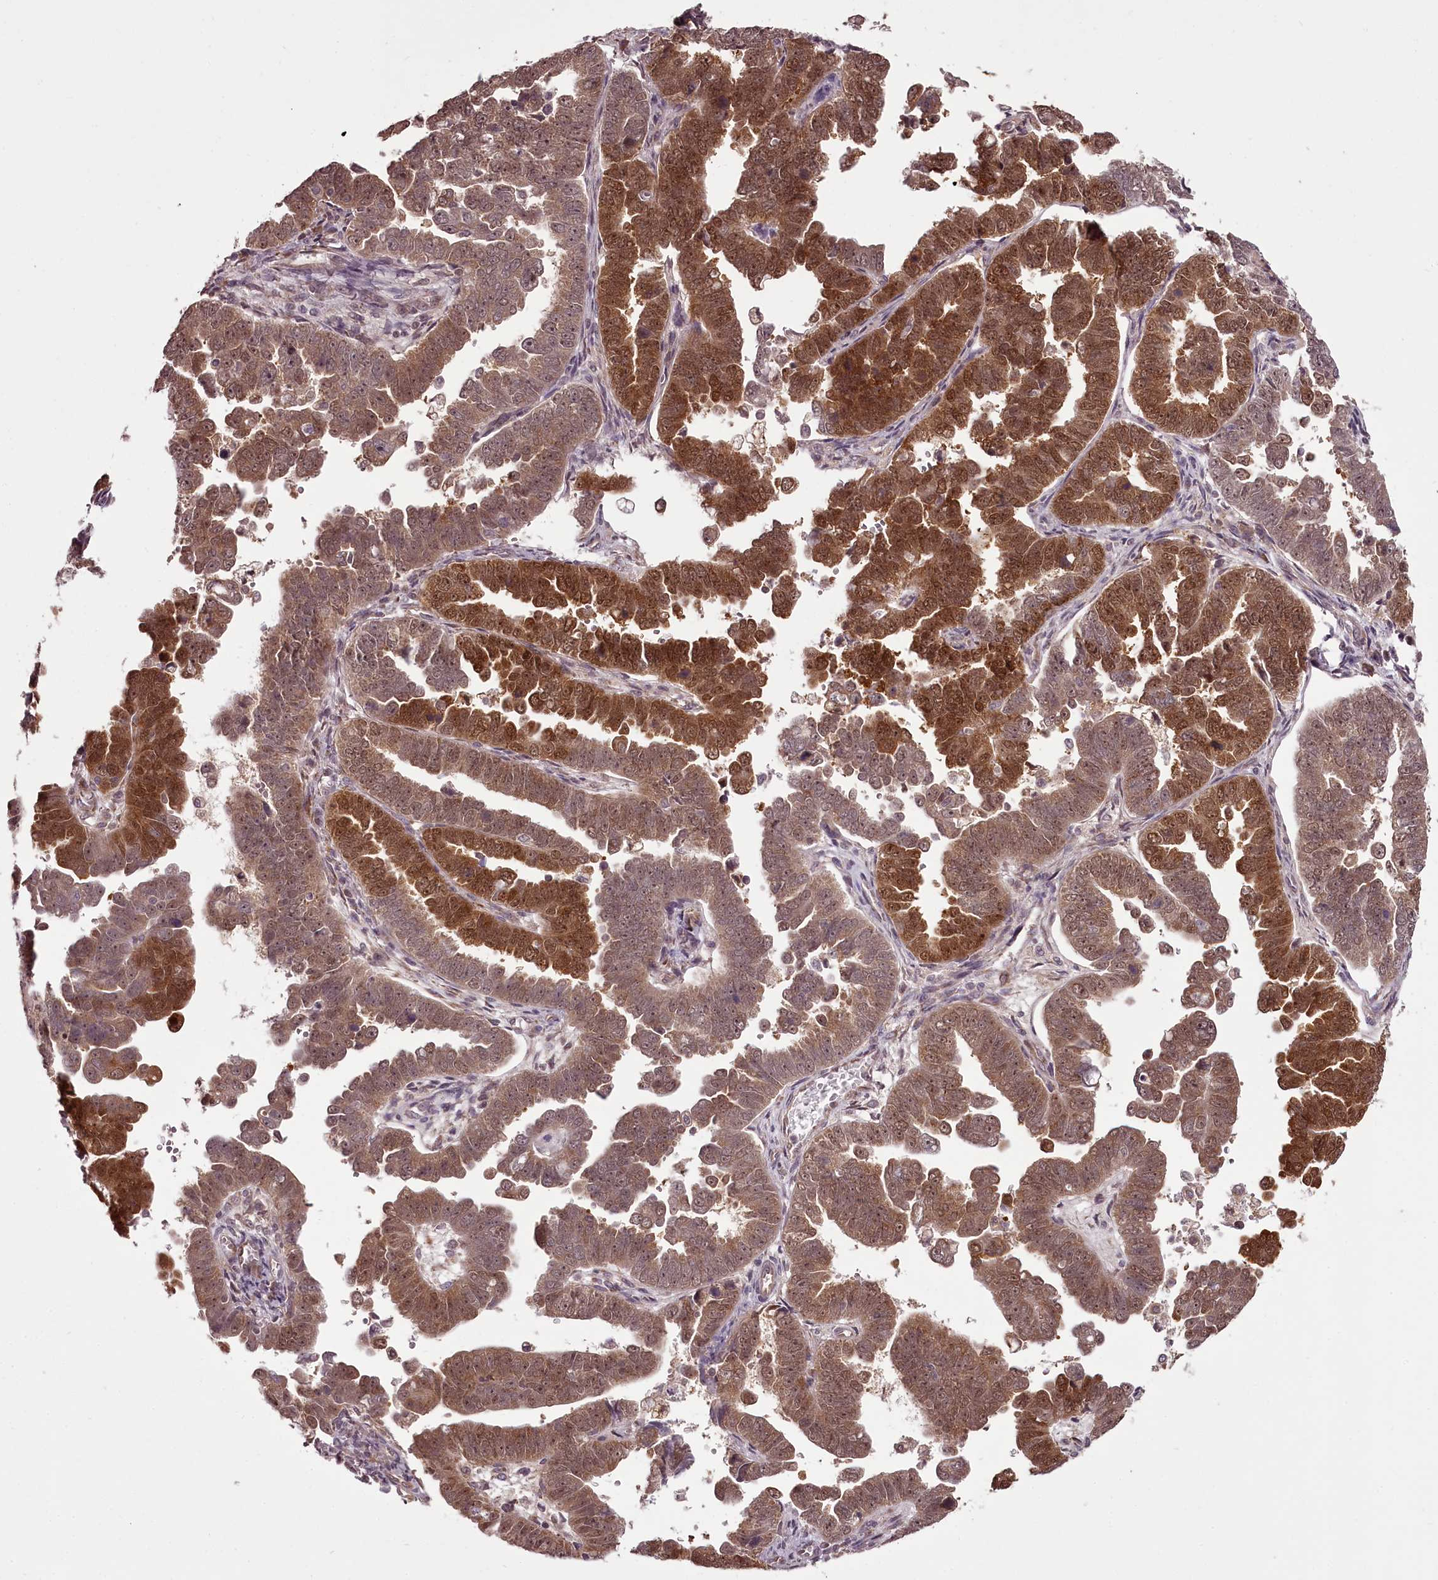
{"staining": {"intensity": "moderate", "quantity": ">75%", "location": "cytoplasmic/membranous,nuclear"}, "tissue": "endometrial cancer", "cell_type": "Tumor cells", "image_type": "cancer", "snomed": [{"axis": "morphology", "description": "Adenocarcinoma, NOS"}, {"axis": "topography", "description": "Endometrium"}], "caption": "Protein staining displays moderate cytoplasmic/membranous and nuclear staining in approximately >75% of tumor cells in endometrial cancer (adenocarcinoma).", "gene": "CCDC92", "patient": {"sex": "female", "age": 75}}